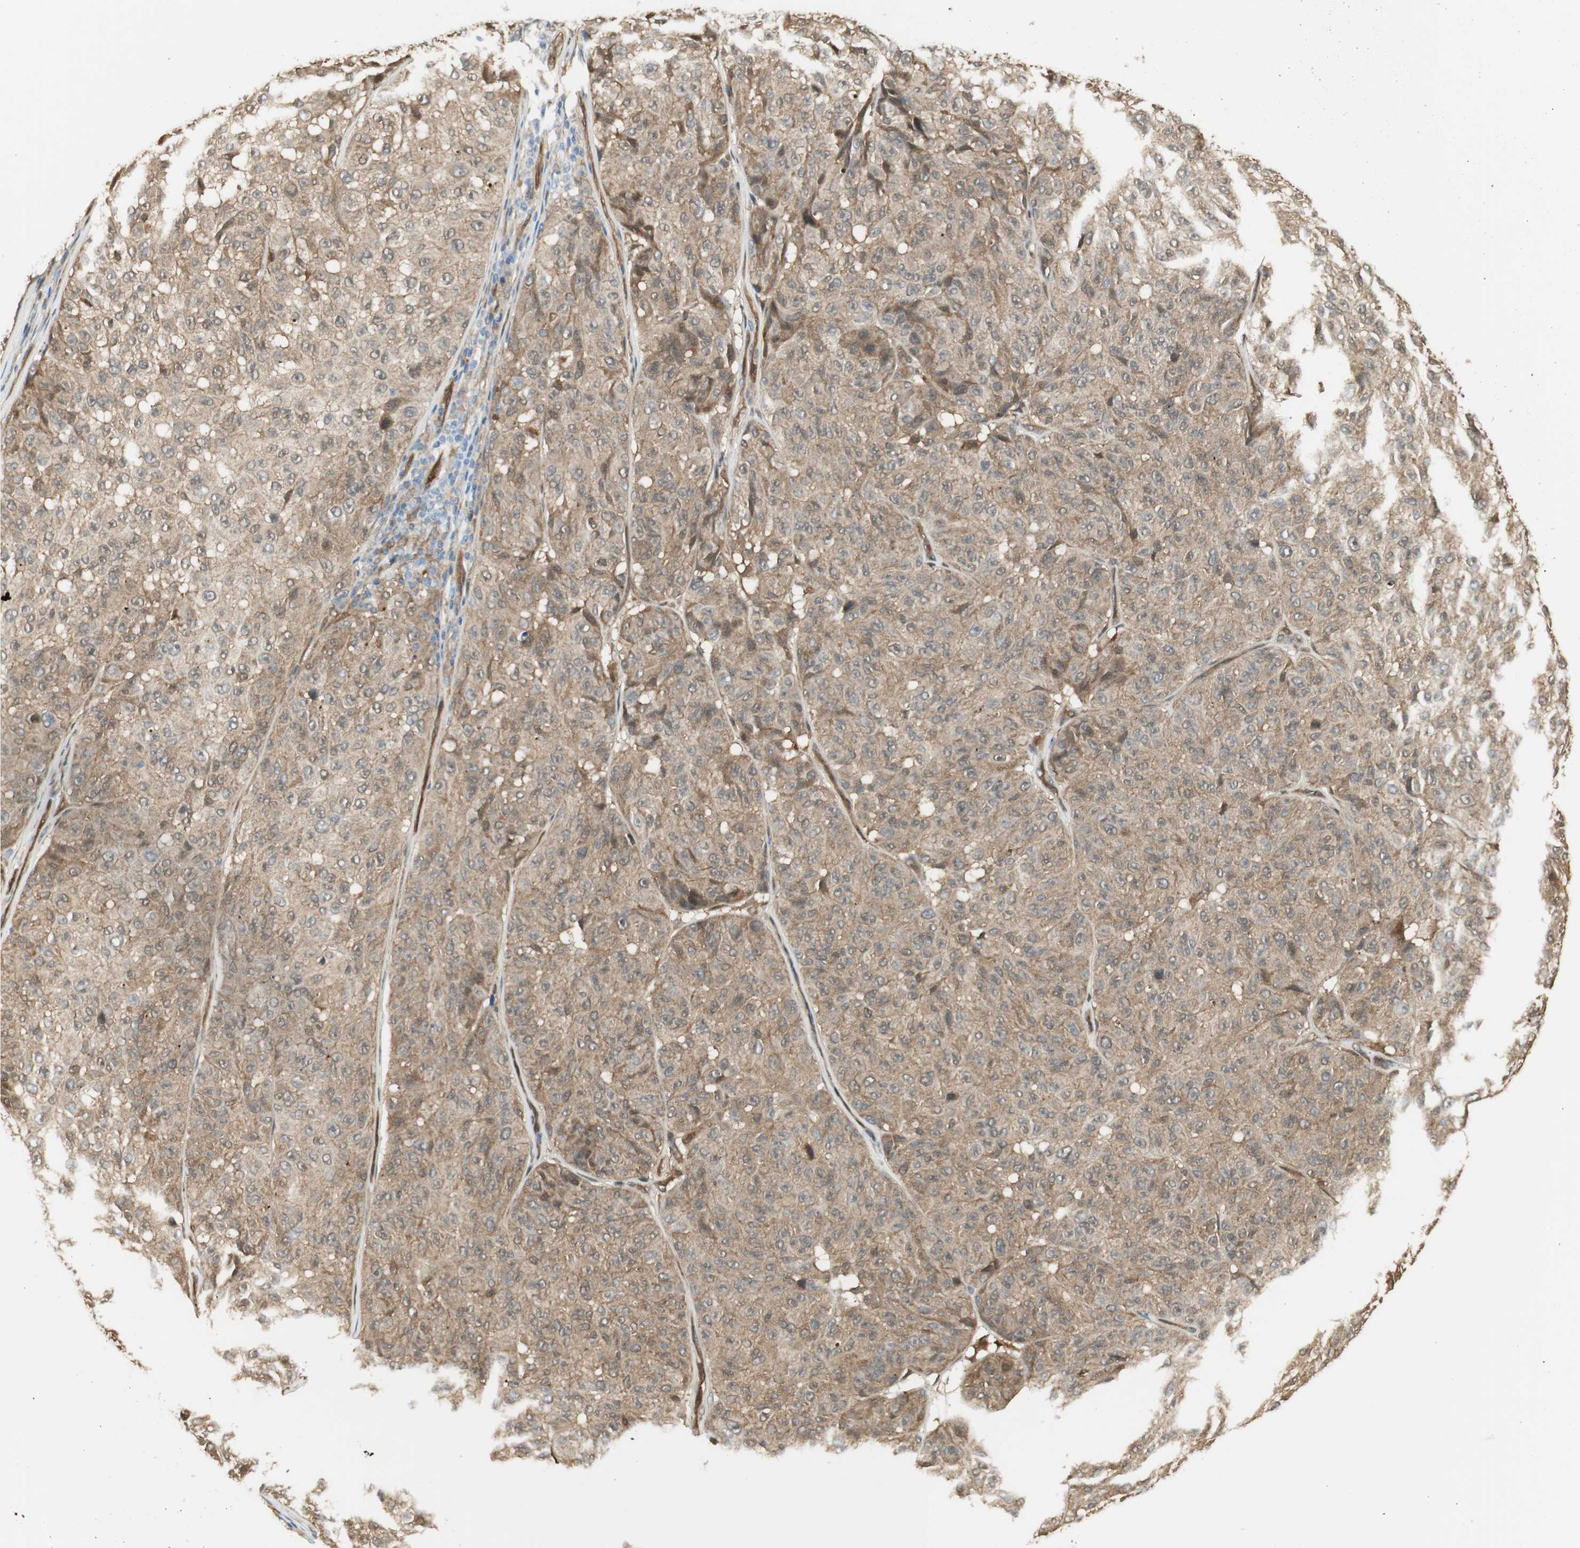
{"staining": {"intensity": "moderate", "quantity": ">75%", "location": "cytoplasmic/membranous"}, "tissue": "melanoma", "cell_type": "Tumor cells", "image_type": "cancer", "snomed": [{"axis": "morphology", "description": "Malignant melanoma, NOS"}, {"axis": "topography", "description": "Skin"}], "caption": "IHC image of human melanoma stained for a protein (brown), which shows medium levels of moderate cytoplasmic/membranous expression in about >75% of tumor cells.", "gene": "SERPINB6", "patient": {"sex": "female", "age": 46}}